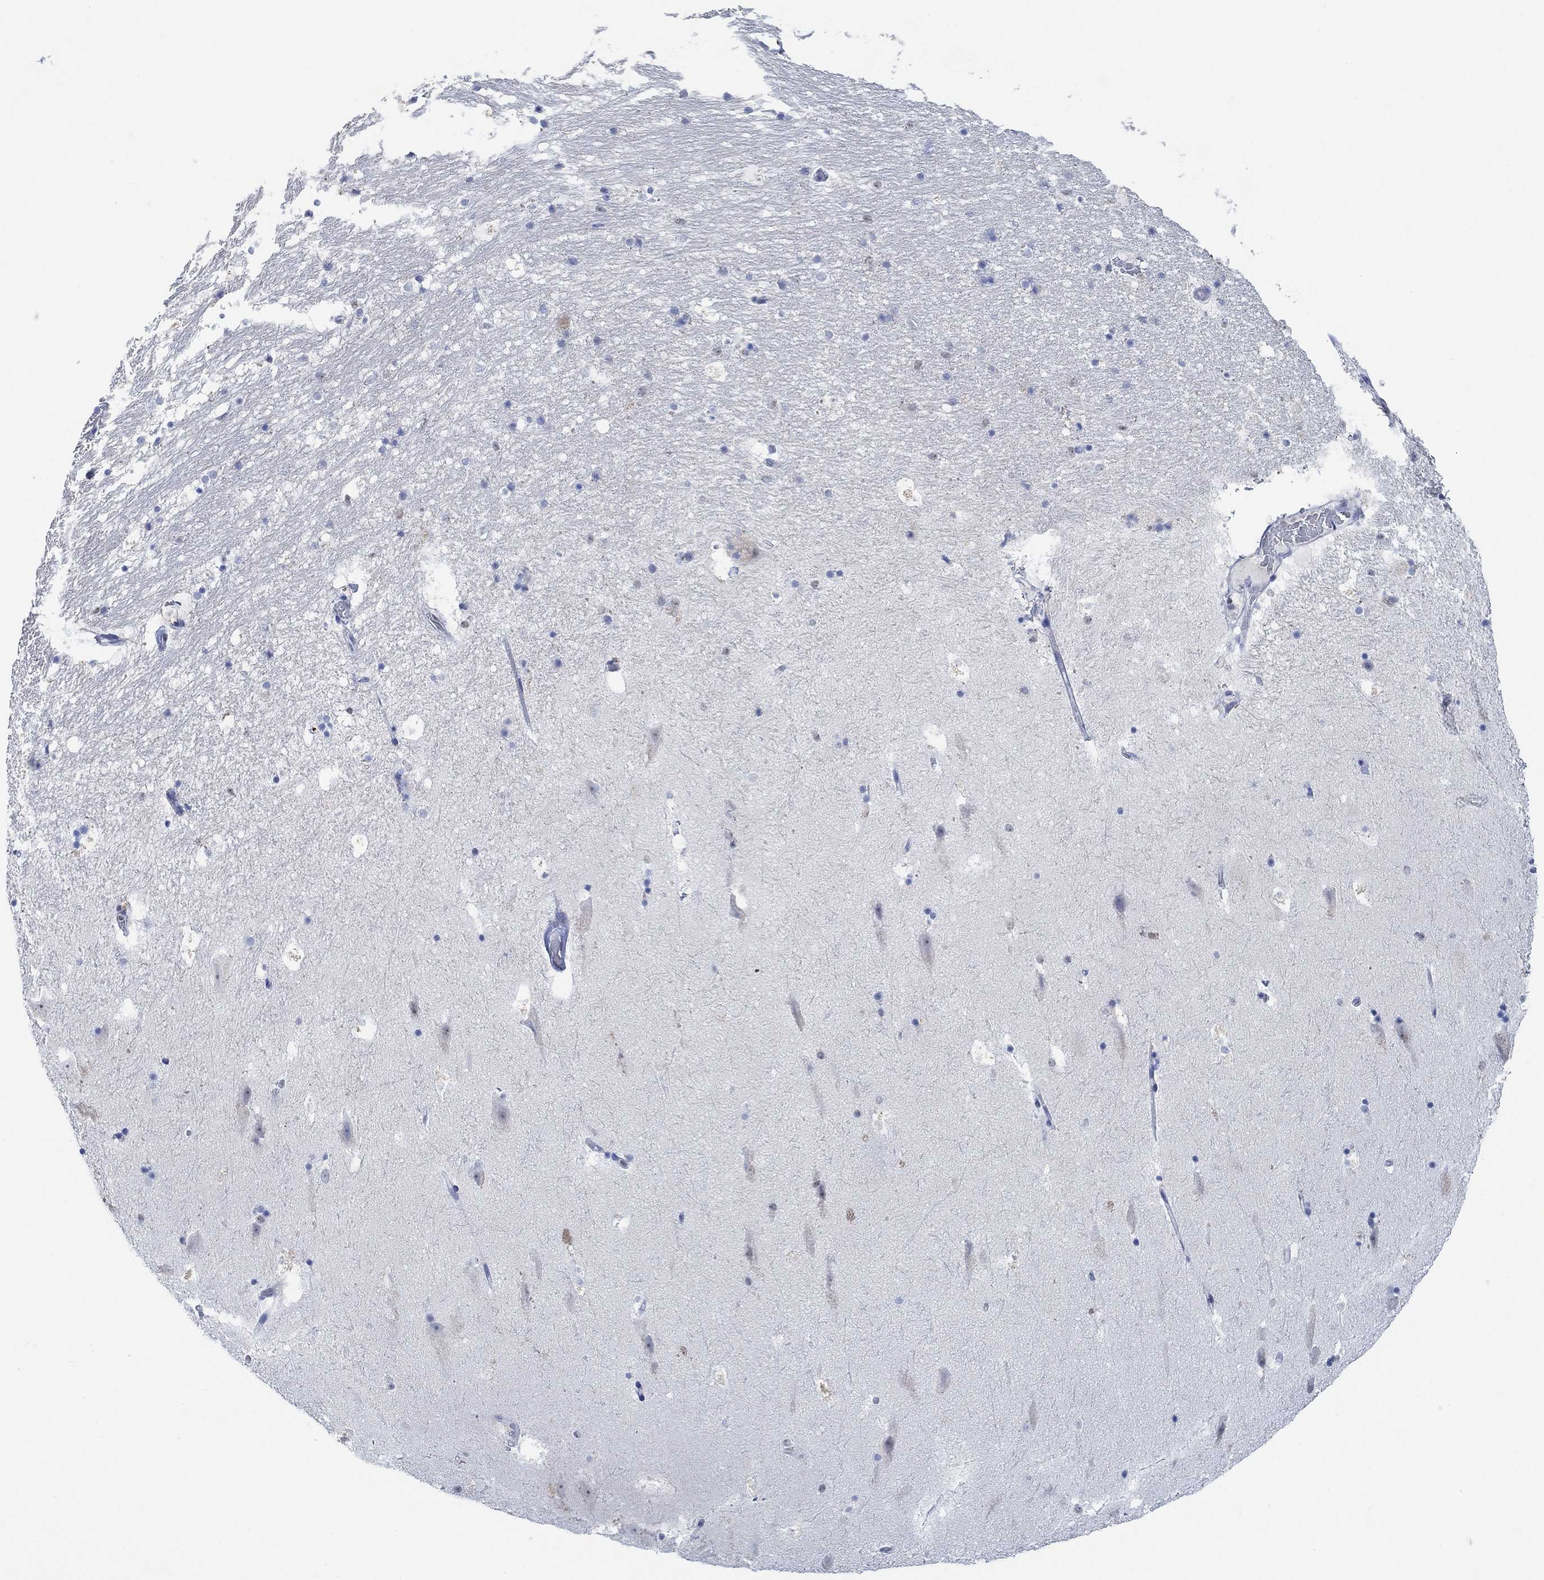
{"staining": {"intensity": "negative", "quantity": "none", "location": "none"}, "tissue": "hippocampus", "cell_type": "Glial cells", "image_type": "normal", "snomed": [{"axis": "morphology", "description": "Normal tissue, NOS"}, {"axis": "topography", "description": "Hippocampus"}], "caption": "Hippocampus was stained to show a protein in brown. There is no significant staining in glial cells.", "gene": "PPP1R17", "patient": {"sex": "male", "age": 51}}